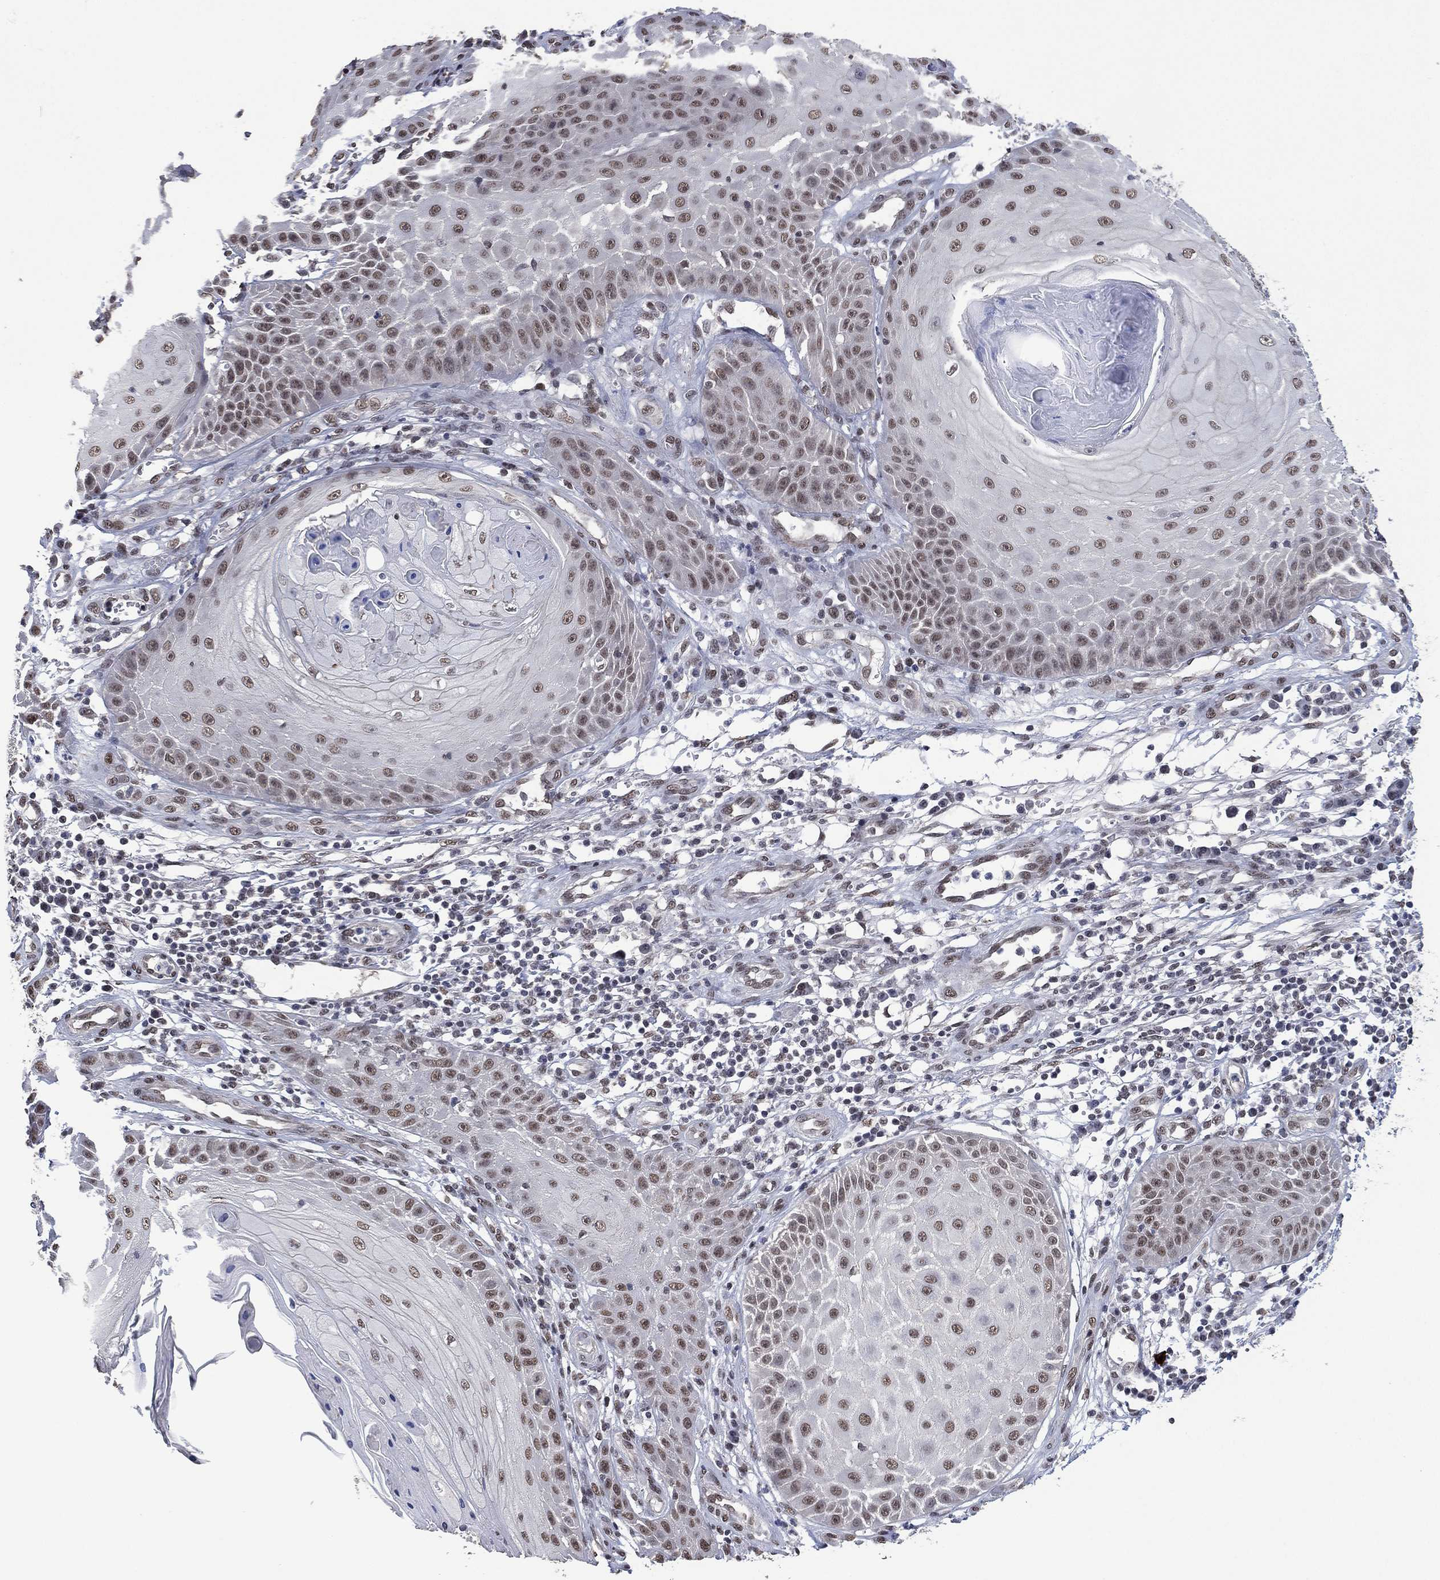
{"staining": {"intensity": "weak", "quantity": "25%-75%", "location": "nuclear"}, "tissue": "skin cancer", "cell_type": "Tumor cells", "image_type": "cancer", "snomed": [{"axis": "morphology", "description": "Squamous cell carcinoma, NOS"}, {"axis": "topography", "description": "Skin"}], "caption": "A photomicrograph of human squamous cell carcinoma (skin) stained for a protein exhibits weak nuclear brown staining in tumor cells.", "gene": "EHMT1", "patient": {"sex": "male", "age": 70}}